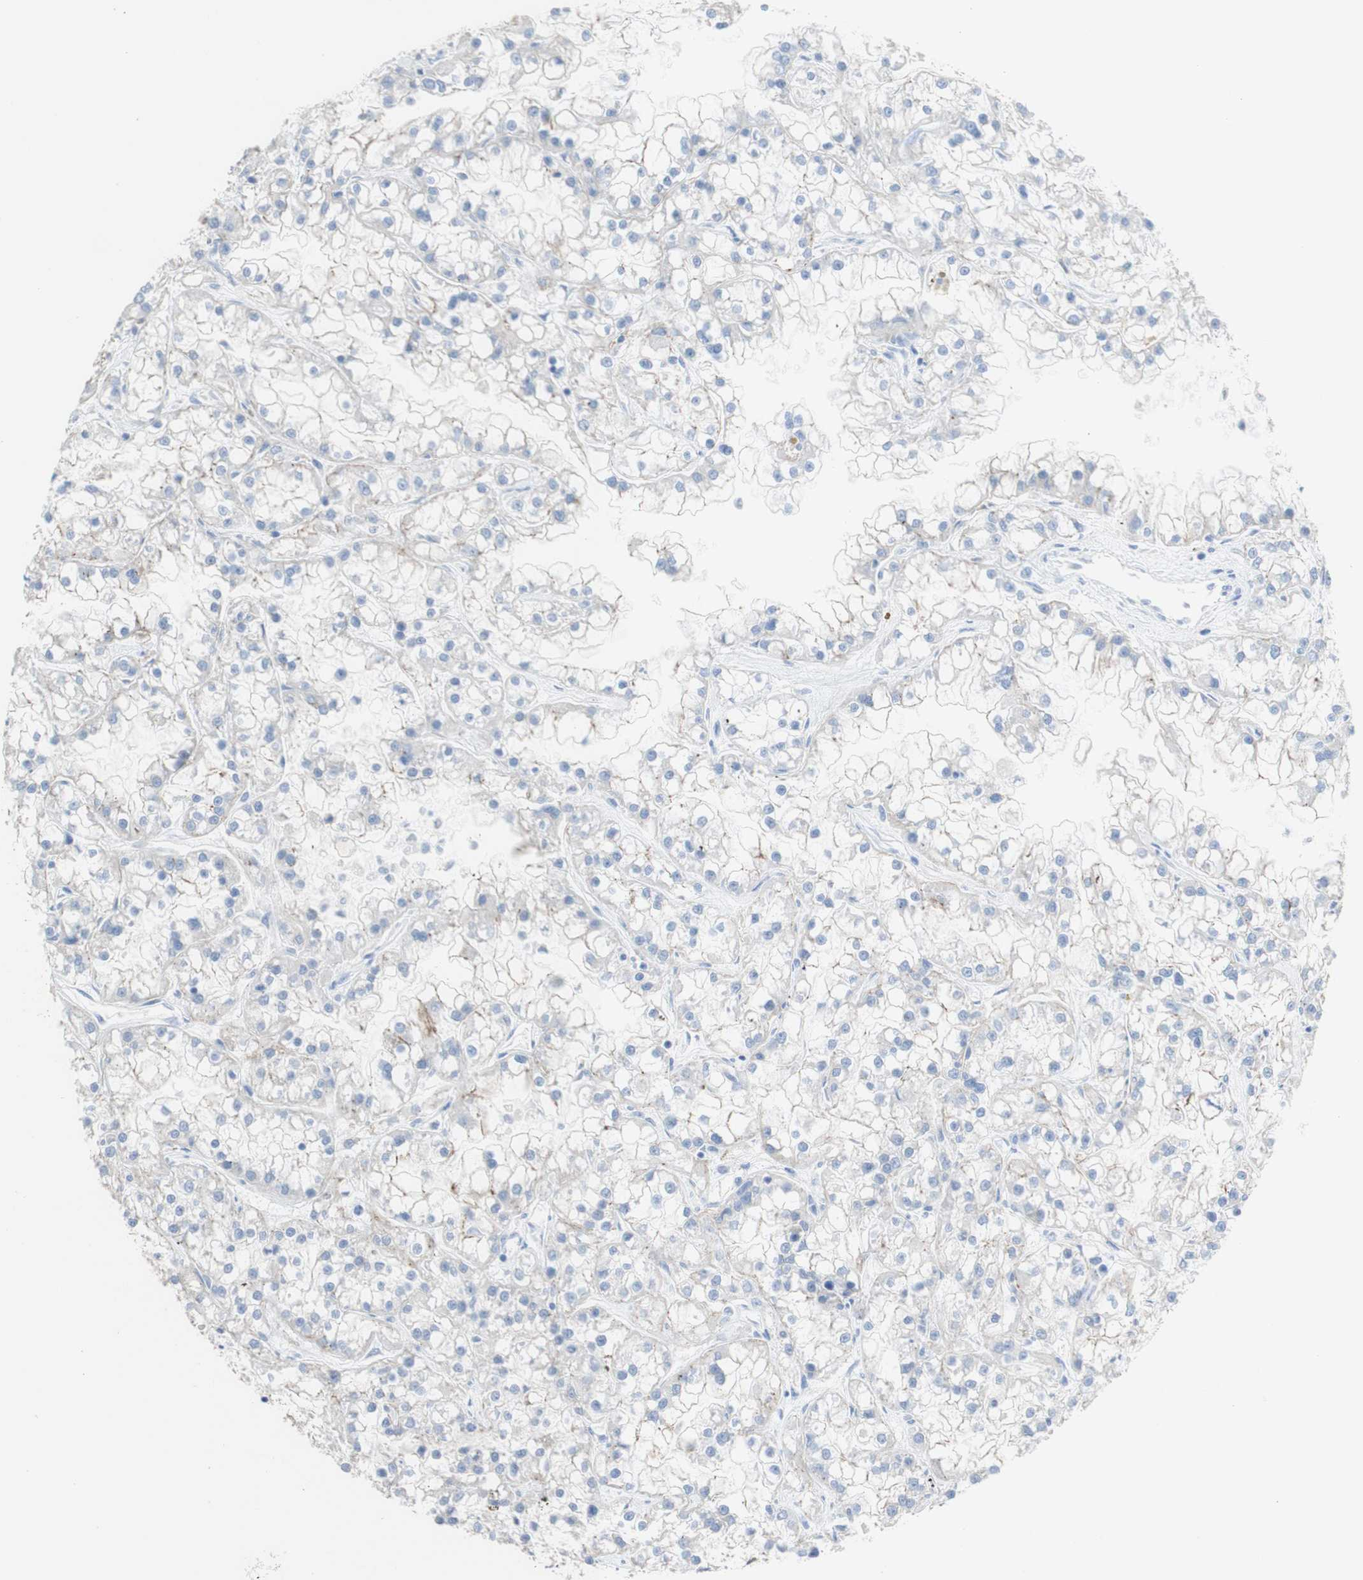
{"staining": {"intensity": "negative", "quantity": "none", "location": "none"}, "tissue": "renal cancer", "cell_type": "Tumor cells", "image_type": "cancer", "snomed": [{"axis": "morphology", "description": "Adenocarcinoma, NOS"}, {"axis": "topography", "description": "Kidney"}], "caption": "Immunohistochemistry photomicrograph of human adenocarcinoma (renal) stained for a protein (brown), which exhibits no positivity in tumor cells. (DAB (3,3'-diaminobenzidine) immunohistochemistry with hematoxylin counter stain).", "gene": "DSC2", "patient": {"sex": "female", "age": 52}}